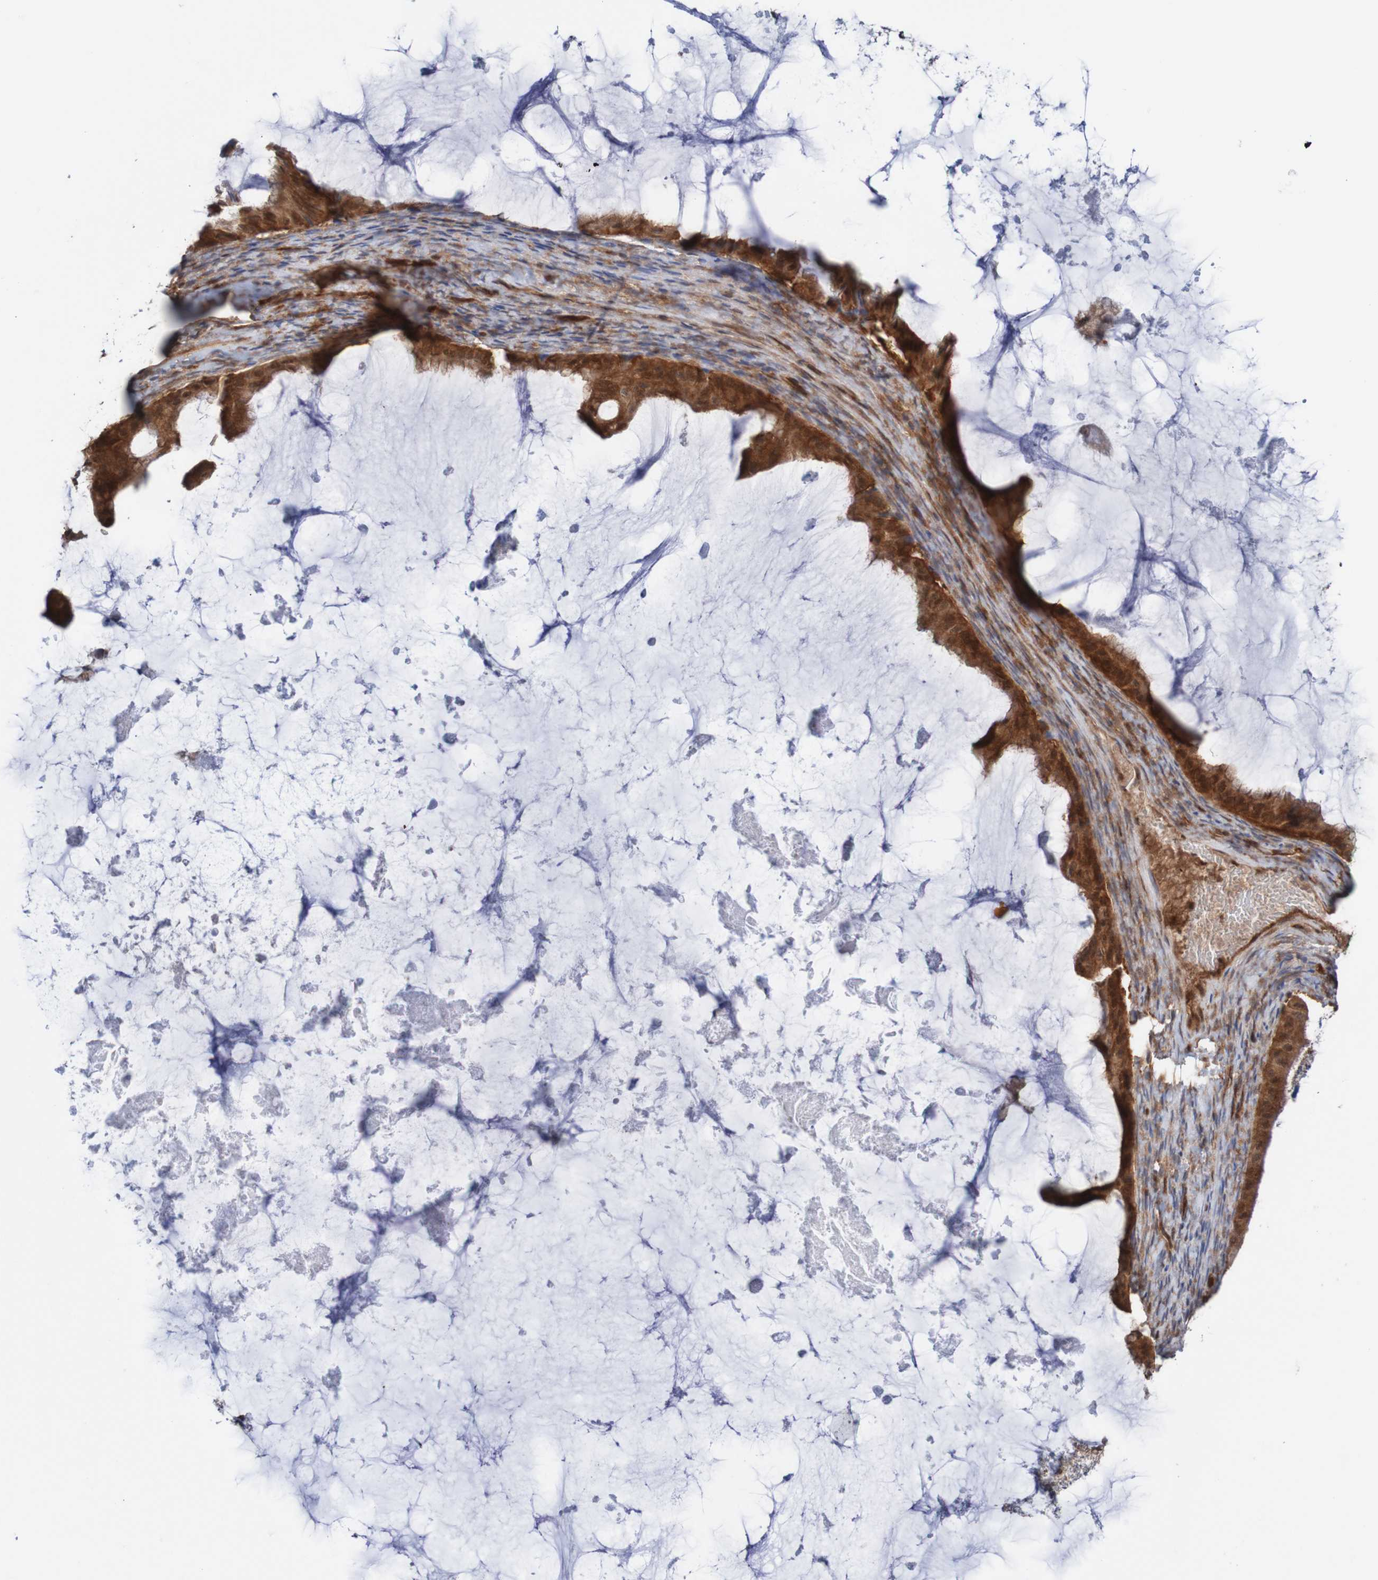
{"staining": {"intensity": "strong", "quantity": ">75%", "location": "cytoplasmic/membranous"}, "tissue": "ovarian cancer", "cell_type": "Tumor cells", "image_type": "cancer", "snomed": [{"axis": "morphology", "description": "Cystadenocarcinoma, mucinous, NOS"}, {"axis": "topography", "description": "Ovary"}], "caption": "An immunohistochemistry (IHC) micrograph of tumor tissue is shown. Protein staining in brown shows strong cytoplasmic/membranous positivity in ovarian cancer within tumor cells.", "gene": "RIGI", "patient": {"sex": "female", "age": 61}}